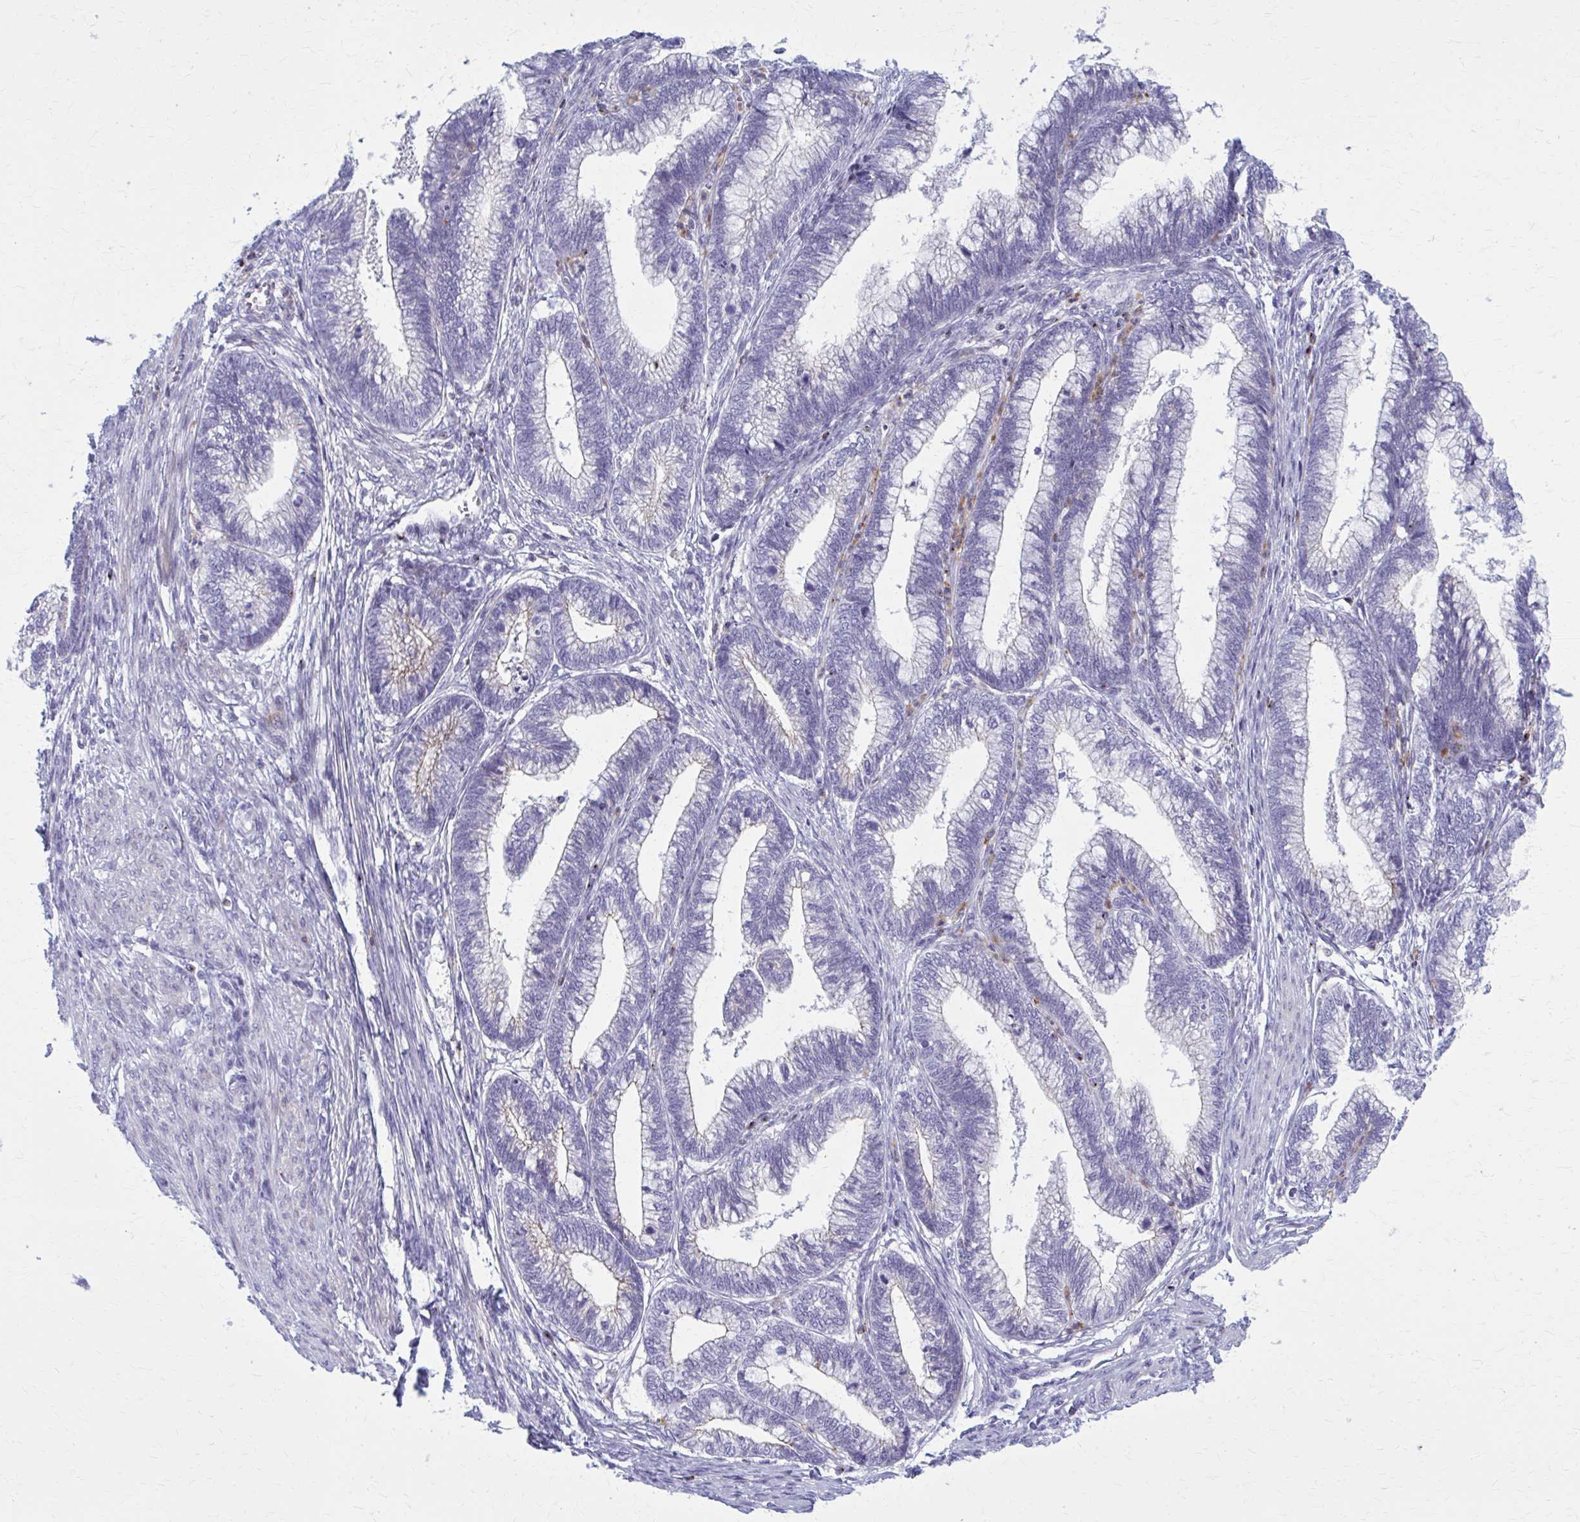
{"staining": {"intensity": "negative", "quantity": "none", "location": "none"}, "tissue": "cervical cancer", "cell_type": "Tumor cells", "image_type": "cancer", "snomed": [{"axis": "morphology", "description": "Adenocarcinoma, NOS"}, {"axis": "topography", "description": "Cervix"}], "caption": "Protein analysis of adenocarcinoma (cervical) exhibits no significant expression in tumor cells. (DAB IHC, high magnification).", "gene": "PEDS1", "patient": {"sex": "female", "age": 44}}